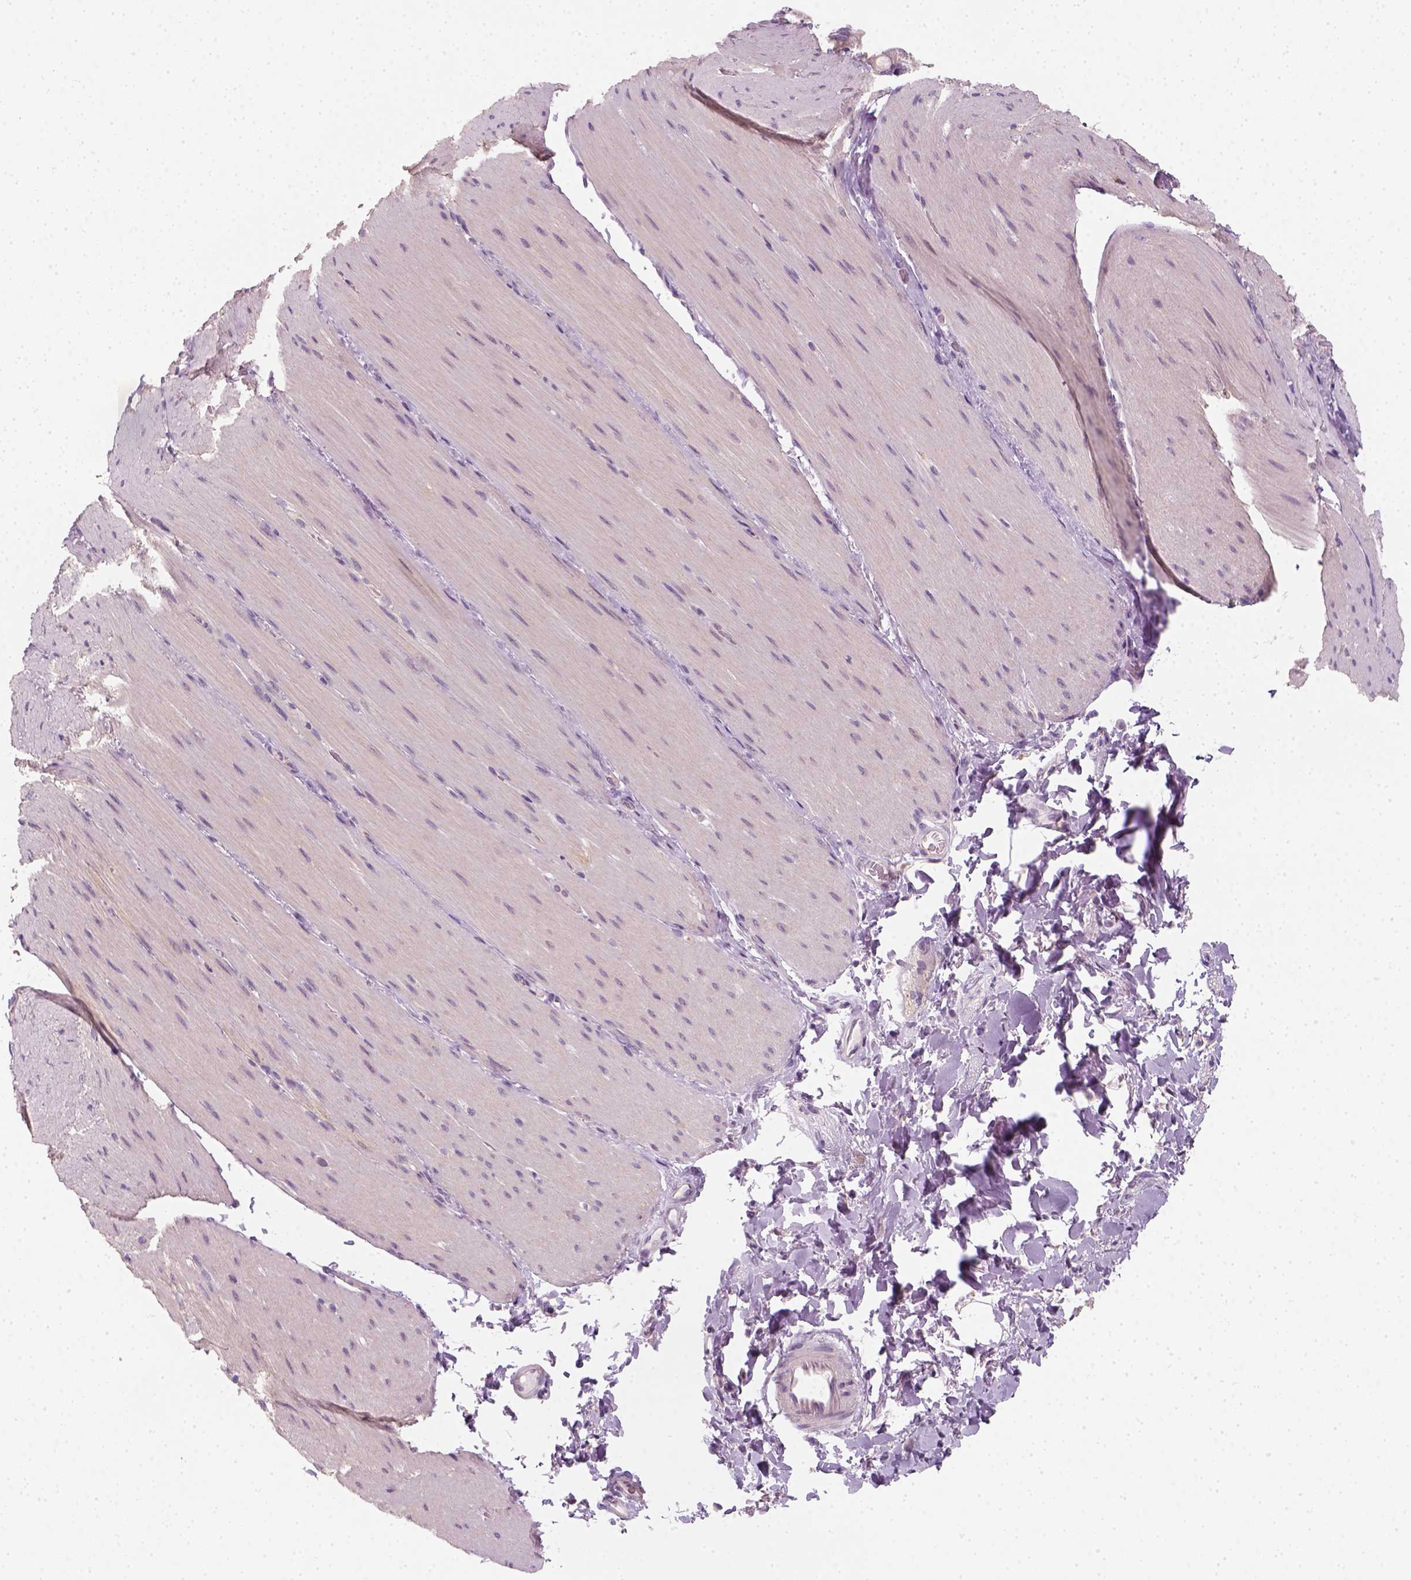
{"staining": {"intensity": "negative", "quantity": "none", "location": "none"}, "tissue": "smooth muscle", "cell_type": "Smooth muscle cells", "image_type": "normal", "snomed": [{"axis": "morphology", "description": "Normal tissue, NOS"}, {"axis": "topography", "description": "Smooth muscle"}, {"axis": "topography", "description": "Colon"}], "caption": "Smooth muscle cells are negative for protein expression in normal human smooth muscle.", "gene": "FAM163B", "patient": {"sex": "male", "age": 73}}